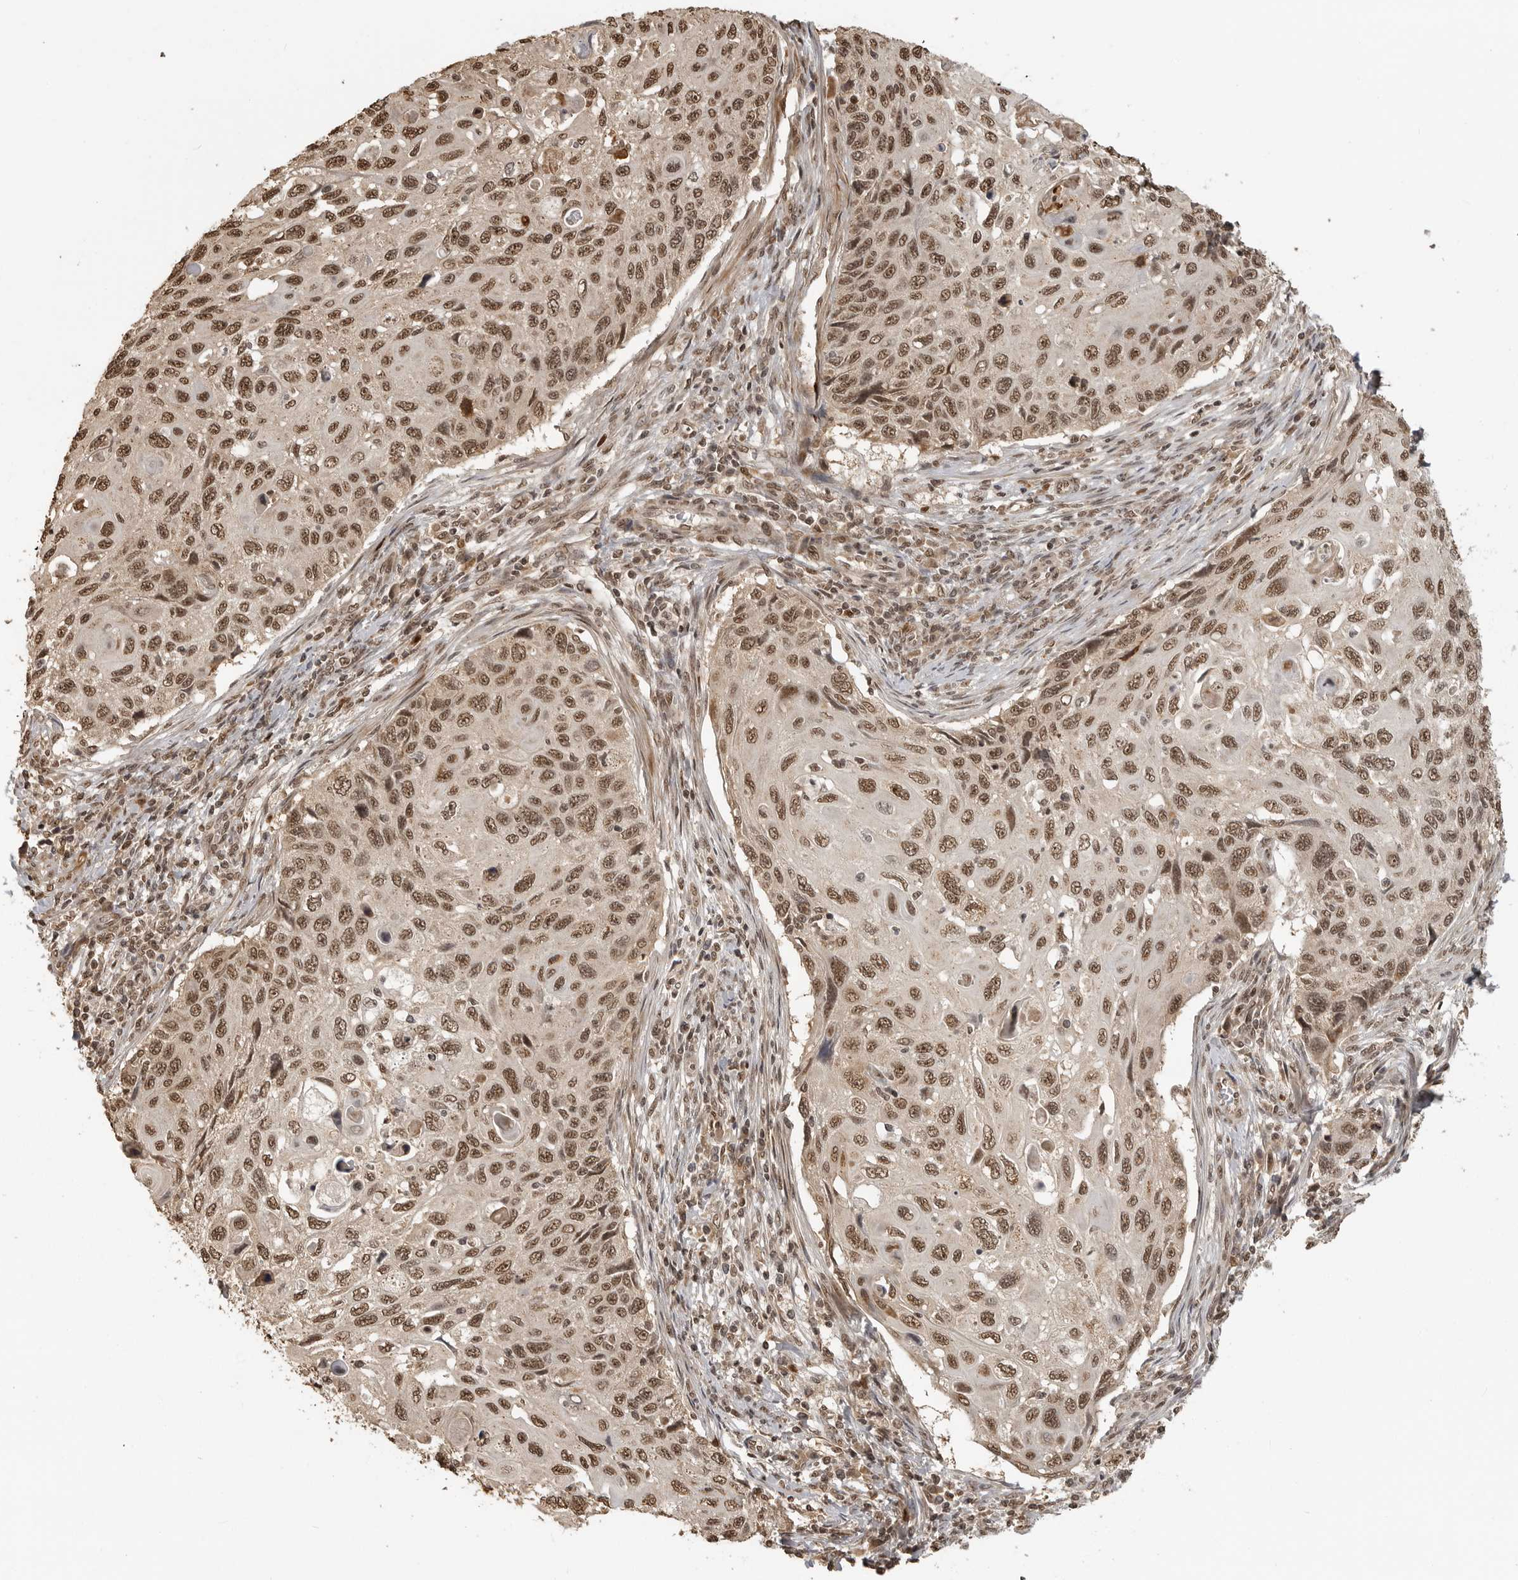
{"staining": {"intensity": "moderate", "quantity": ">75%", "location": "nuclear"}, "tissue": "cervical cancer", "cell_type": "Tumor cells", "image_type": "cancer", "snomed": [{"axis": "morphology", "description": "Squamous cell carcinoma, NOS"}, {"axis": "topography", "description": "Cervix"}], "caption": "DAB immunohistochemical staining of cervical cancer demonstrates moderate nuclear protein staining in approximately >75% of tumor cells.", "gene": "CLOCK", "patient": {"sex": "female", "age": 70}}